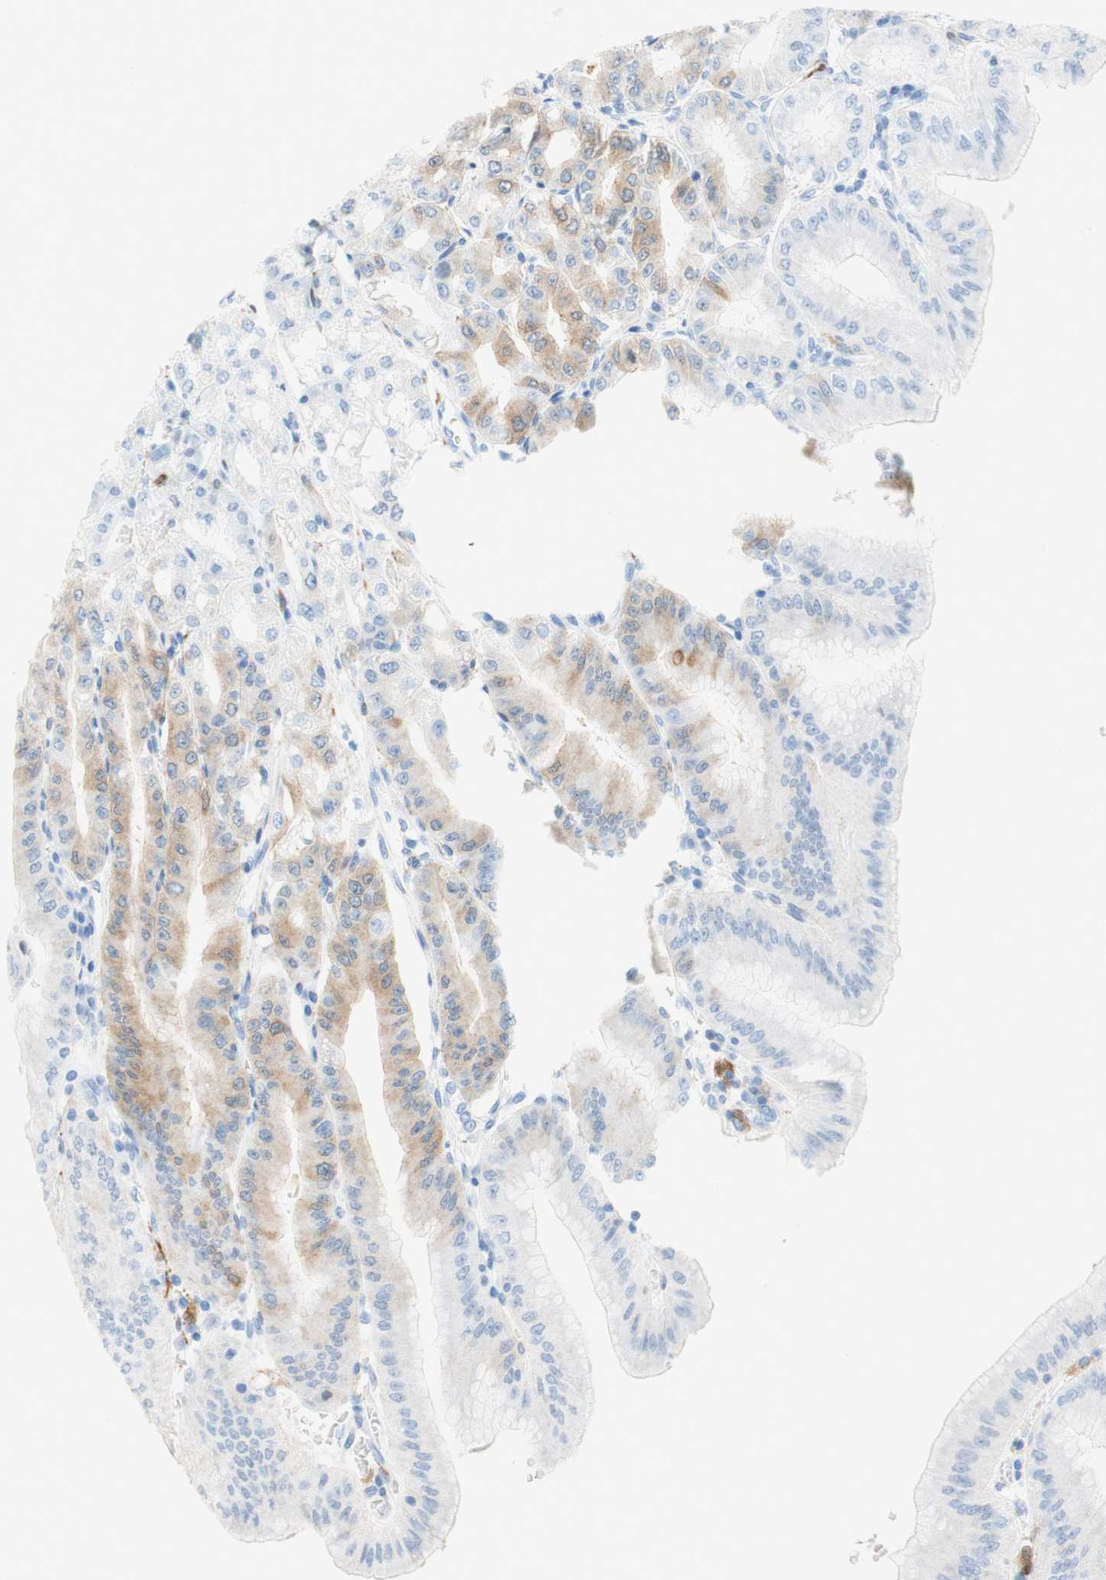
{"staining": {"intensity": "strong", "quantity": "<25%", "location": "cytoplasmic/membranous"}, "tissue": "stomach", "cell_type": "Glandular cells", "image_type": "normal", "snomed": [{"axis": "morphology", "description": "Normal tissue, NOS"}, {"axis": "topography", "description": "Stomach, lower"}], "caption": "A high-resolution photomicrograph shows IHC staining of unremarkable stomach, which exhibits strong cytoplasmic/membranous positivity in about <25% of glandular cells. (Stains: DAB in brown, nuclei in blue, Microscopy: brightfield microscopy at high magnification).", "gene": "STMN1", "patient": {"sex": "male", "age": 71}}